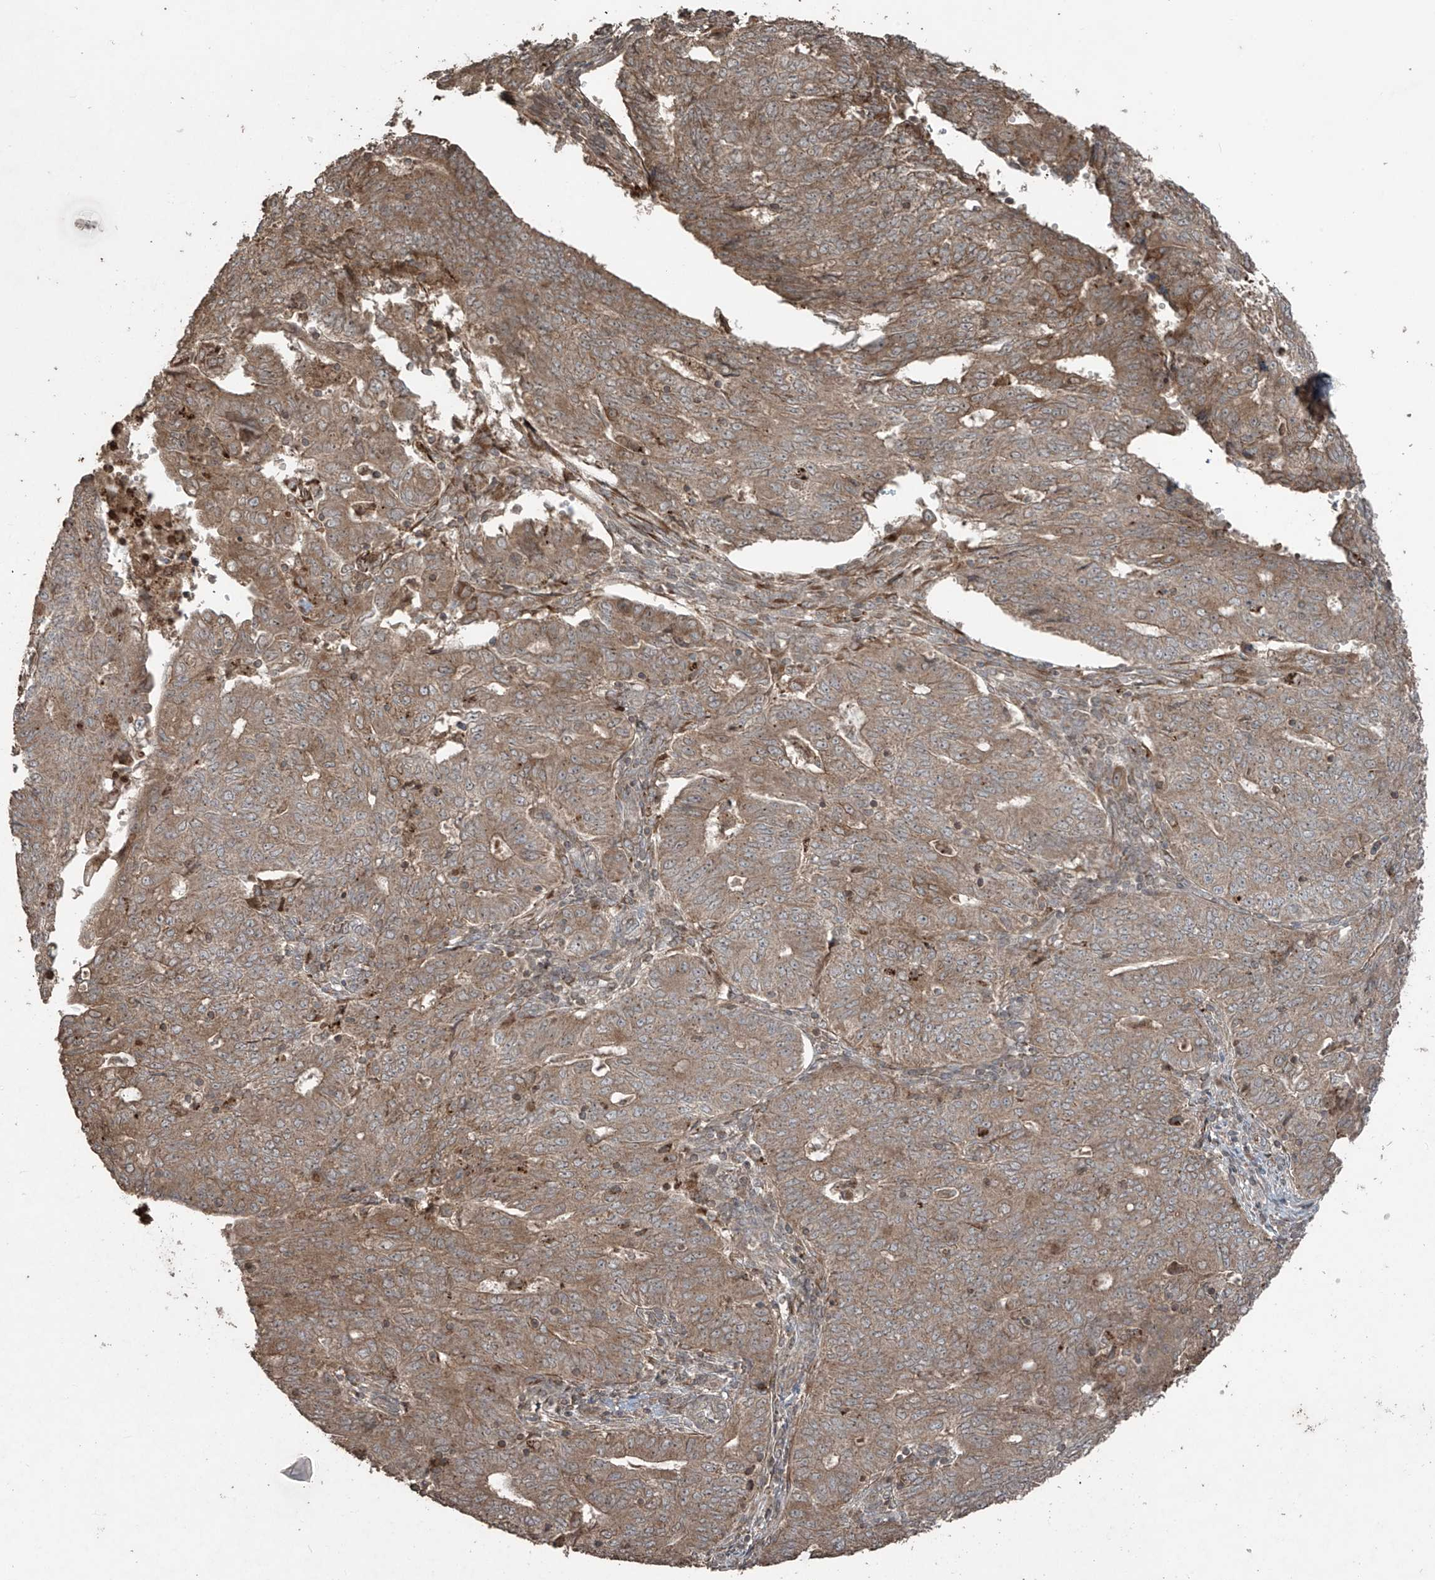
{"staining": {"intensity": "moderate", "quantity": ">75%", "location": "cytoplasmic/membranous"}, "tissue": "endometrial cancer", "cell_type": "Tumor cells", "image_type": "cancer", "snomed": [{"axis": "morphology", "description": "Adenocarcinoma, NOS"}, {"axis": "topography", "description": "Endometrium"}], "caption": "Immunohistochemical staining of human endometrial adenocarcinoma reveals medium levels of moderate cytoplasmic/membranous expression in approximately >75% of tumor cells.", "gene": "PGPEP1", "patient": {"sex": "female", "age": 32}}